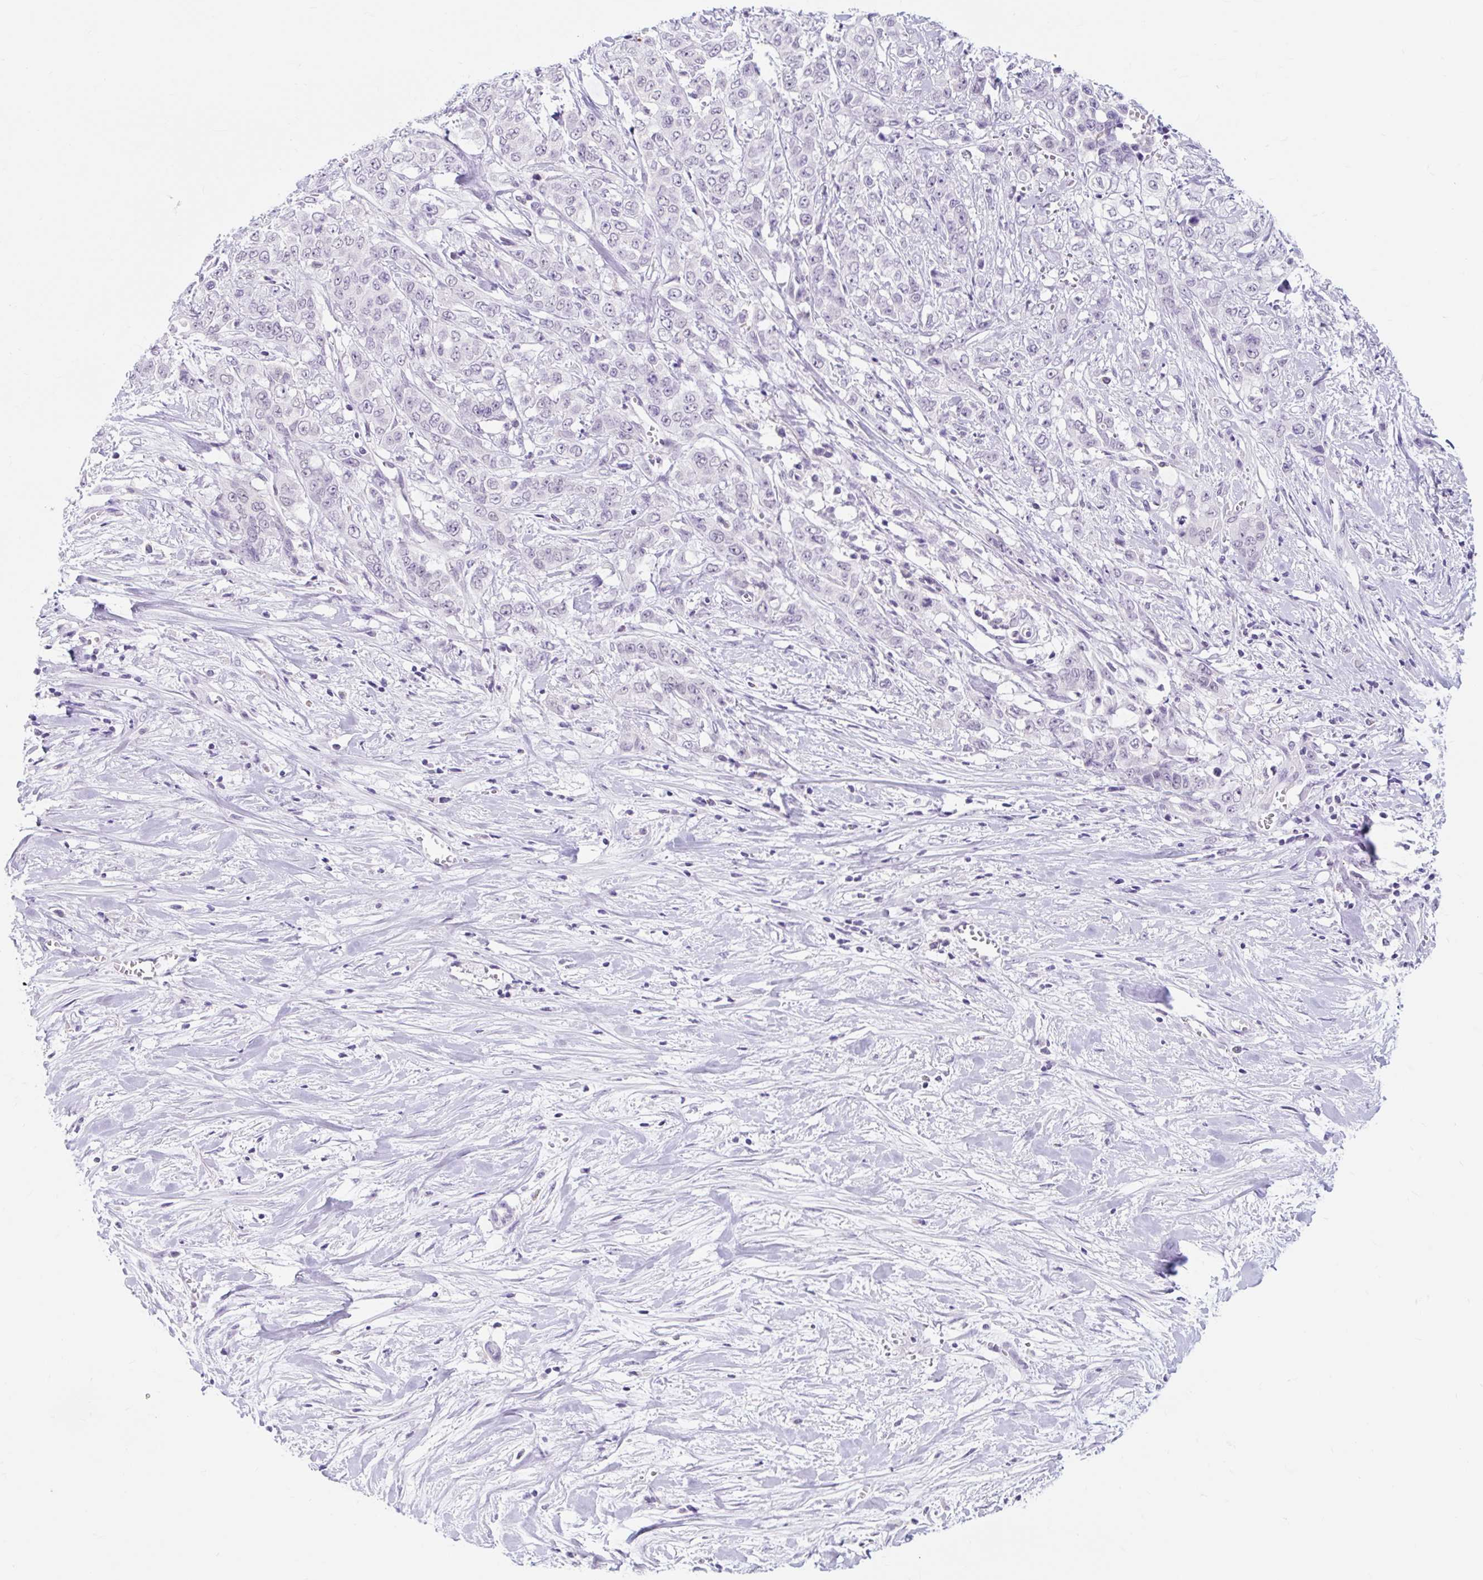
{"staining": {"intensity": "negative", "quantity": "none", "location": "none"}, "tissue": "stomach cancer", "cell_type": "Tumor cells", "image_type": "cancer", "snomed": [{"axis": "morphology", "description": "Adenocarcinoma, NOS"}, {"axis": "topography", "description": "Stomach, upper"}], "caption": "Immunohistochemistry of human stomach adenocarcinoma displays no positivity in tumor cells. (DAB IHC with hematoxylin counter stain).", "gene": "ITPK1", "patient": {"sex": "male", "age": 62}}